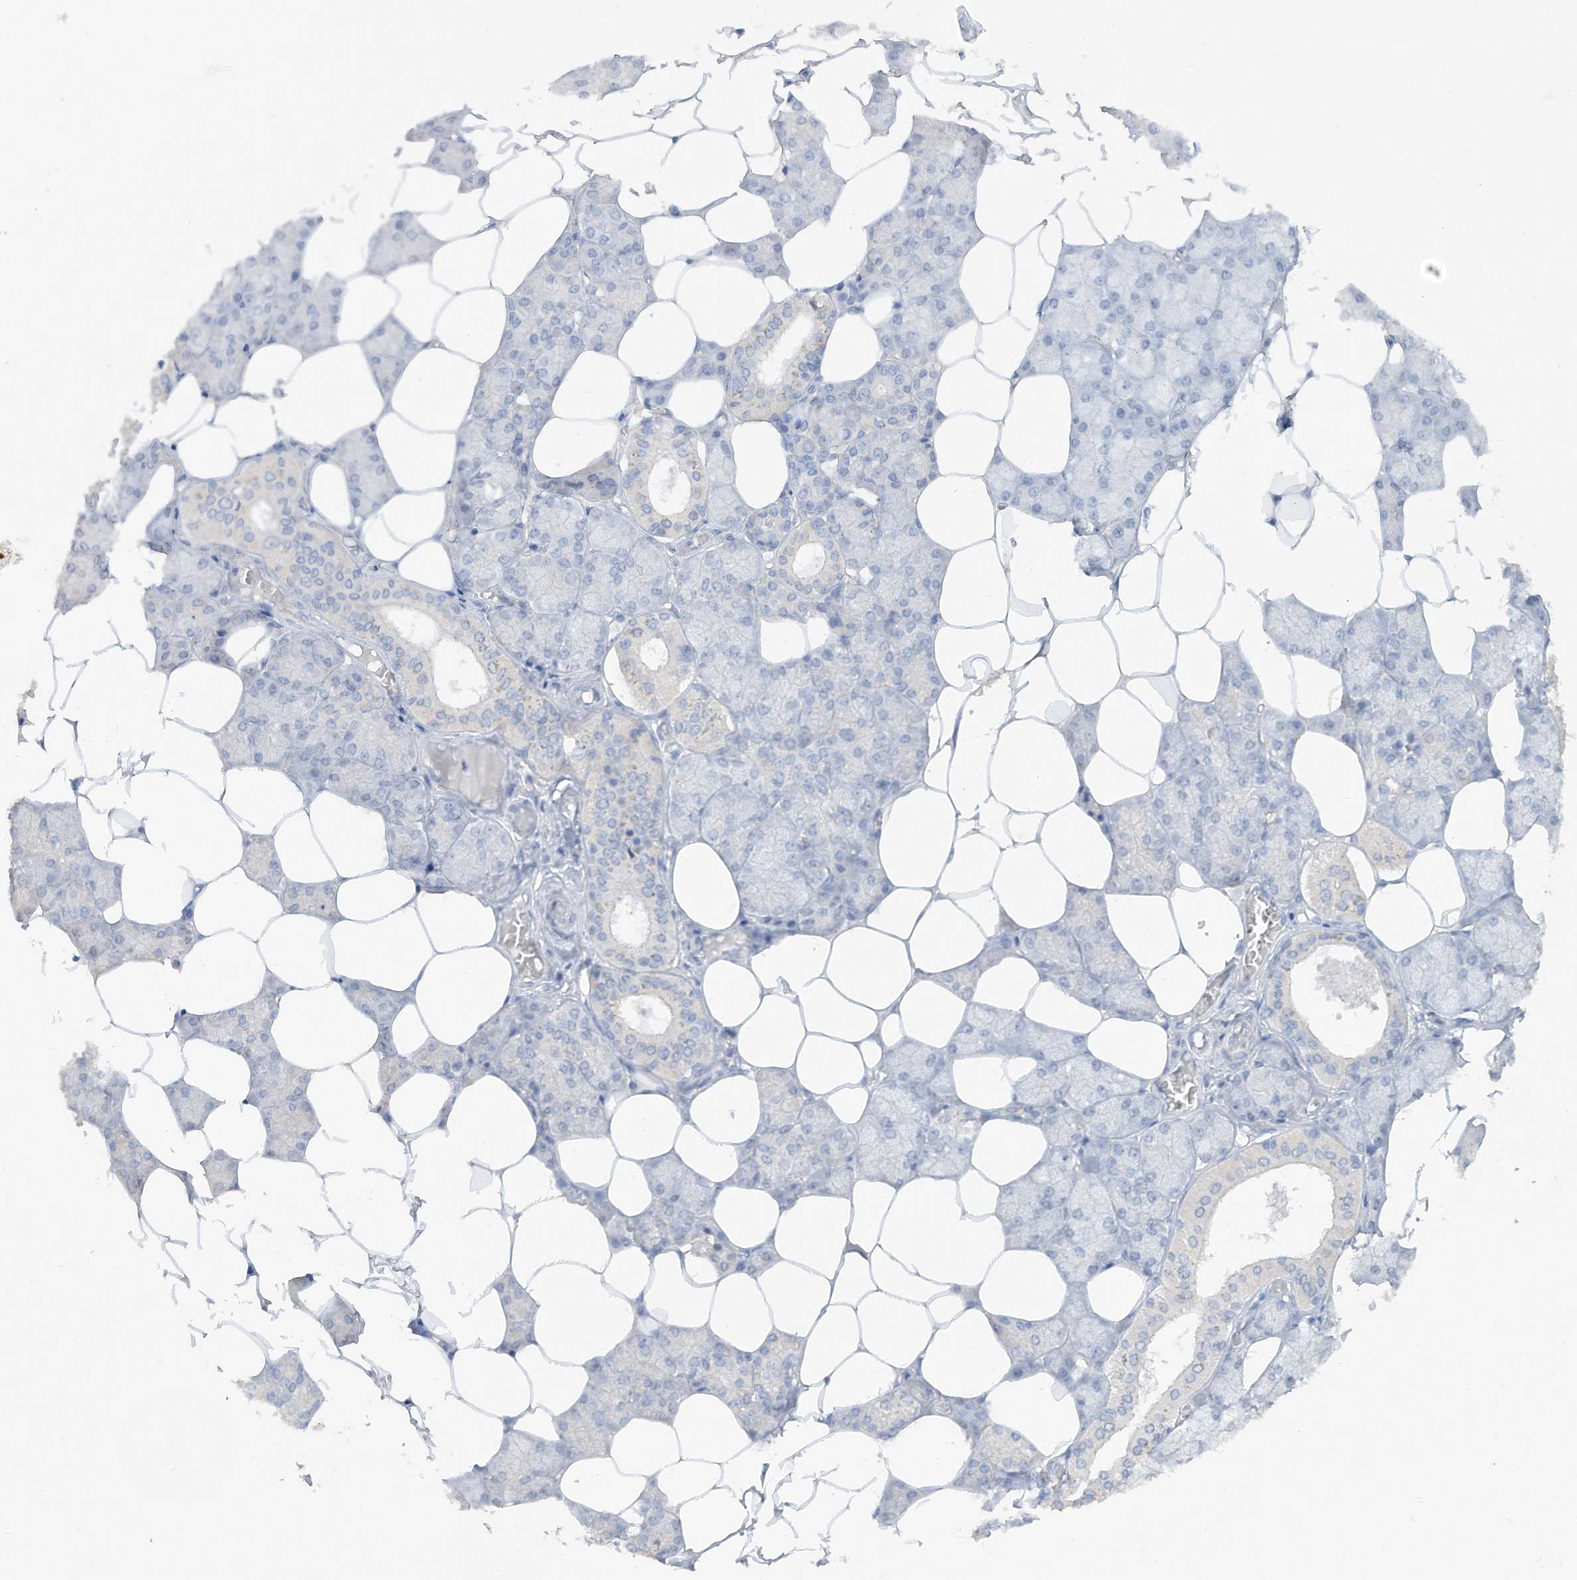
{"staining": {"intensity": "negative", "quantity": "none", "location": "none"}, "tissue": "salivary gland", "cell_type": "Glandular cells", "image_type": "normal", "snomed": [{"axis": "morphology", "description": "Normal tissue, NOS"}, {"axis": "topography", "description": "Salivary gland"}], "caption": "The image demonstrates no staining of glandular cells in benign salivary gland. Nuclei are stained in blue.", "gene": "HAS3", "patient": {"sex": "male", "age": 62}}